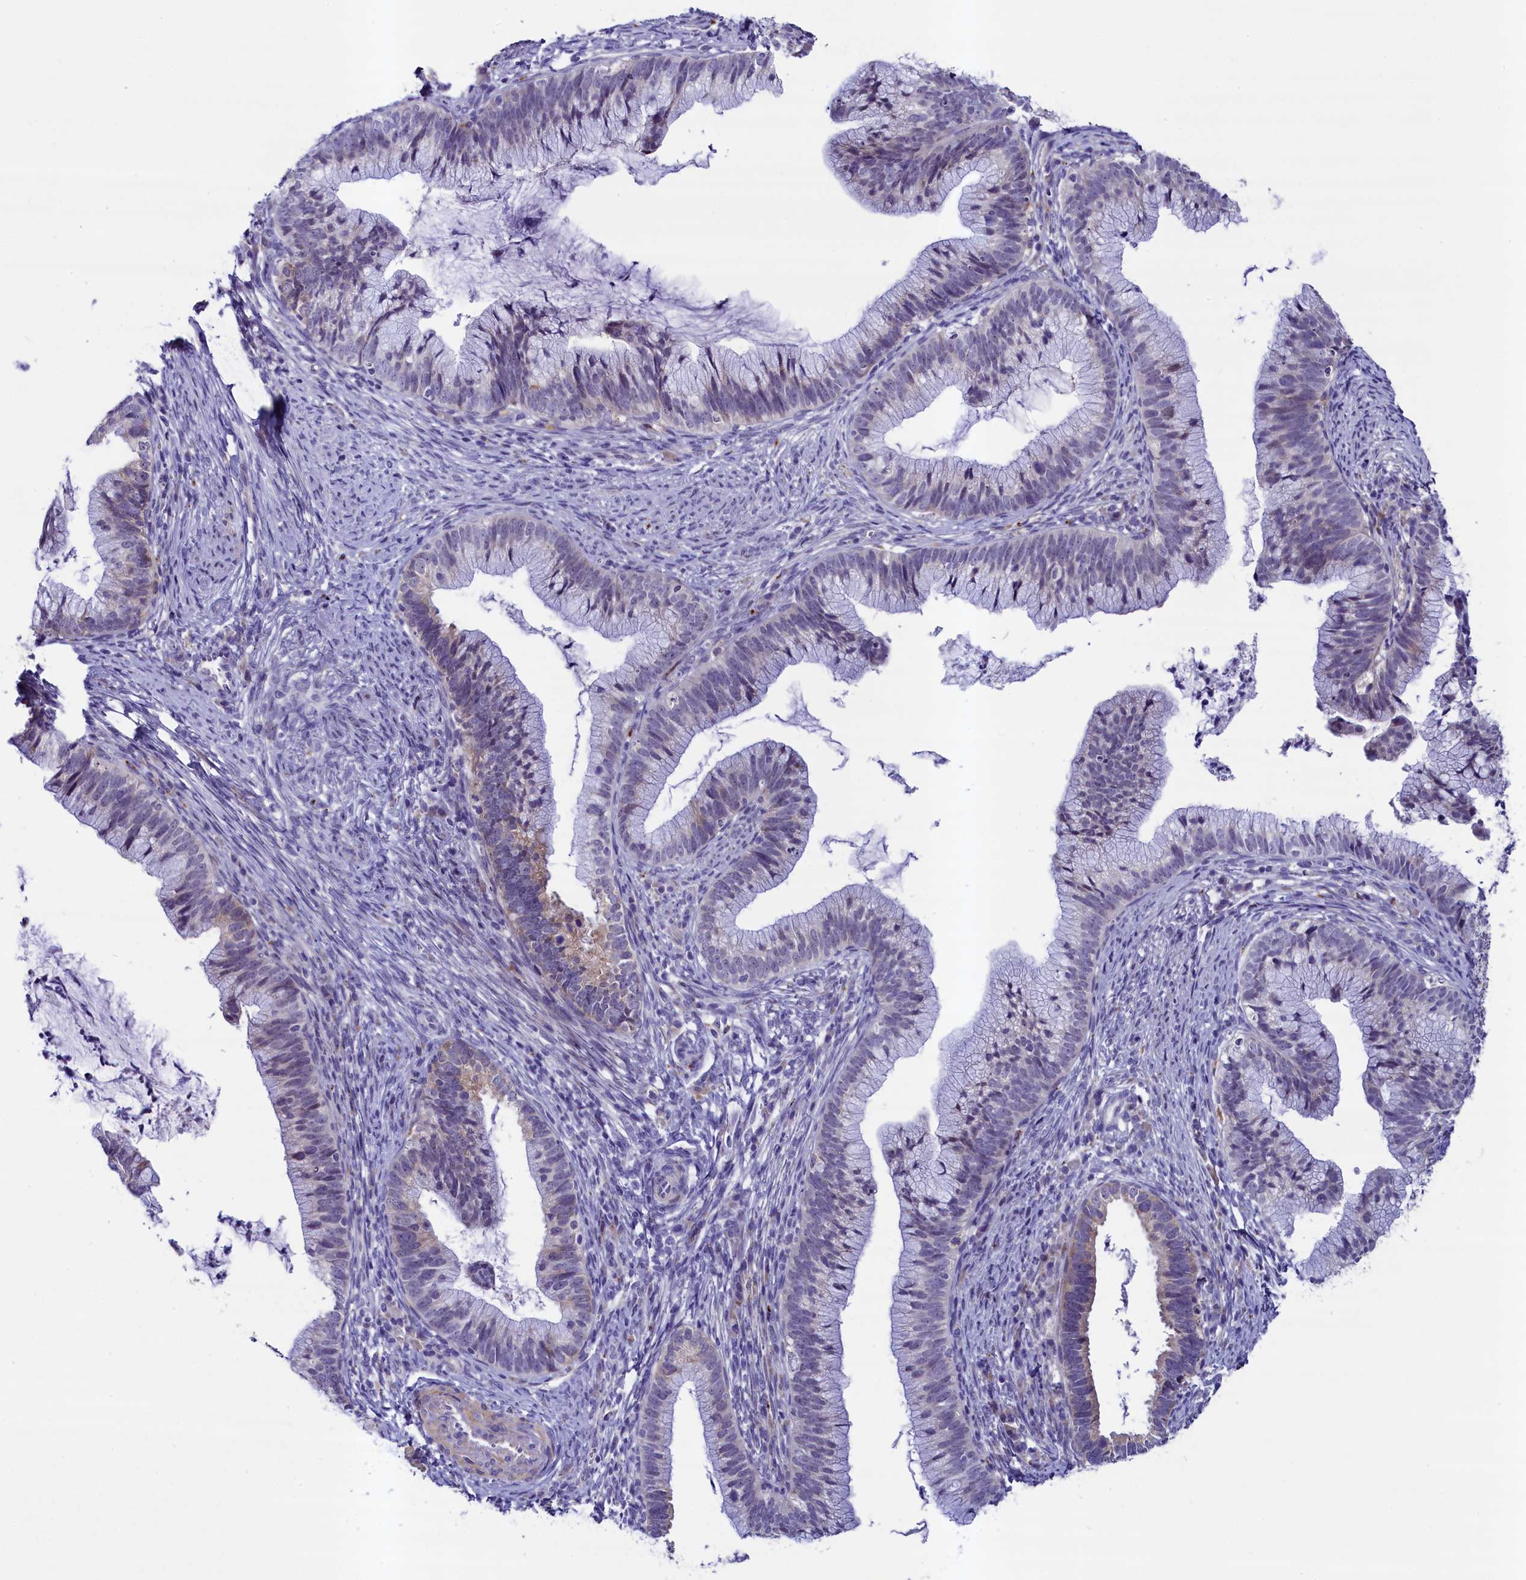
{"staining": {"intensity": "weak", "quantity": "<25%", "location": "cytoplasmic/membranous"}, "tissue": "cervical cancer", "cell_type": "Tumor cells", "image_type": "cancer", "snomed": [{"axis": "morphology", "description": "Adenocarcinoma, NOS"}, {"axis": "topography", "description": "Cervix"}], "caption": "High magnification brightfield microscopy of cervical cancer stained with DAB (brown) and counterstained with hematoxylin (blue): tumor cells show no significant staining. Brightfield microscopy of immunohistochemistry (IHC) stained with DAB (brown) and hematoxylin (blue), captured at high magnification.", "gene": "SCD5", "patient": {"sex": "female", "age": 36}}